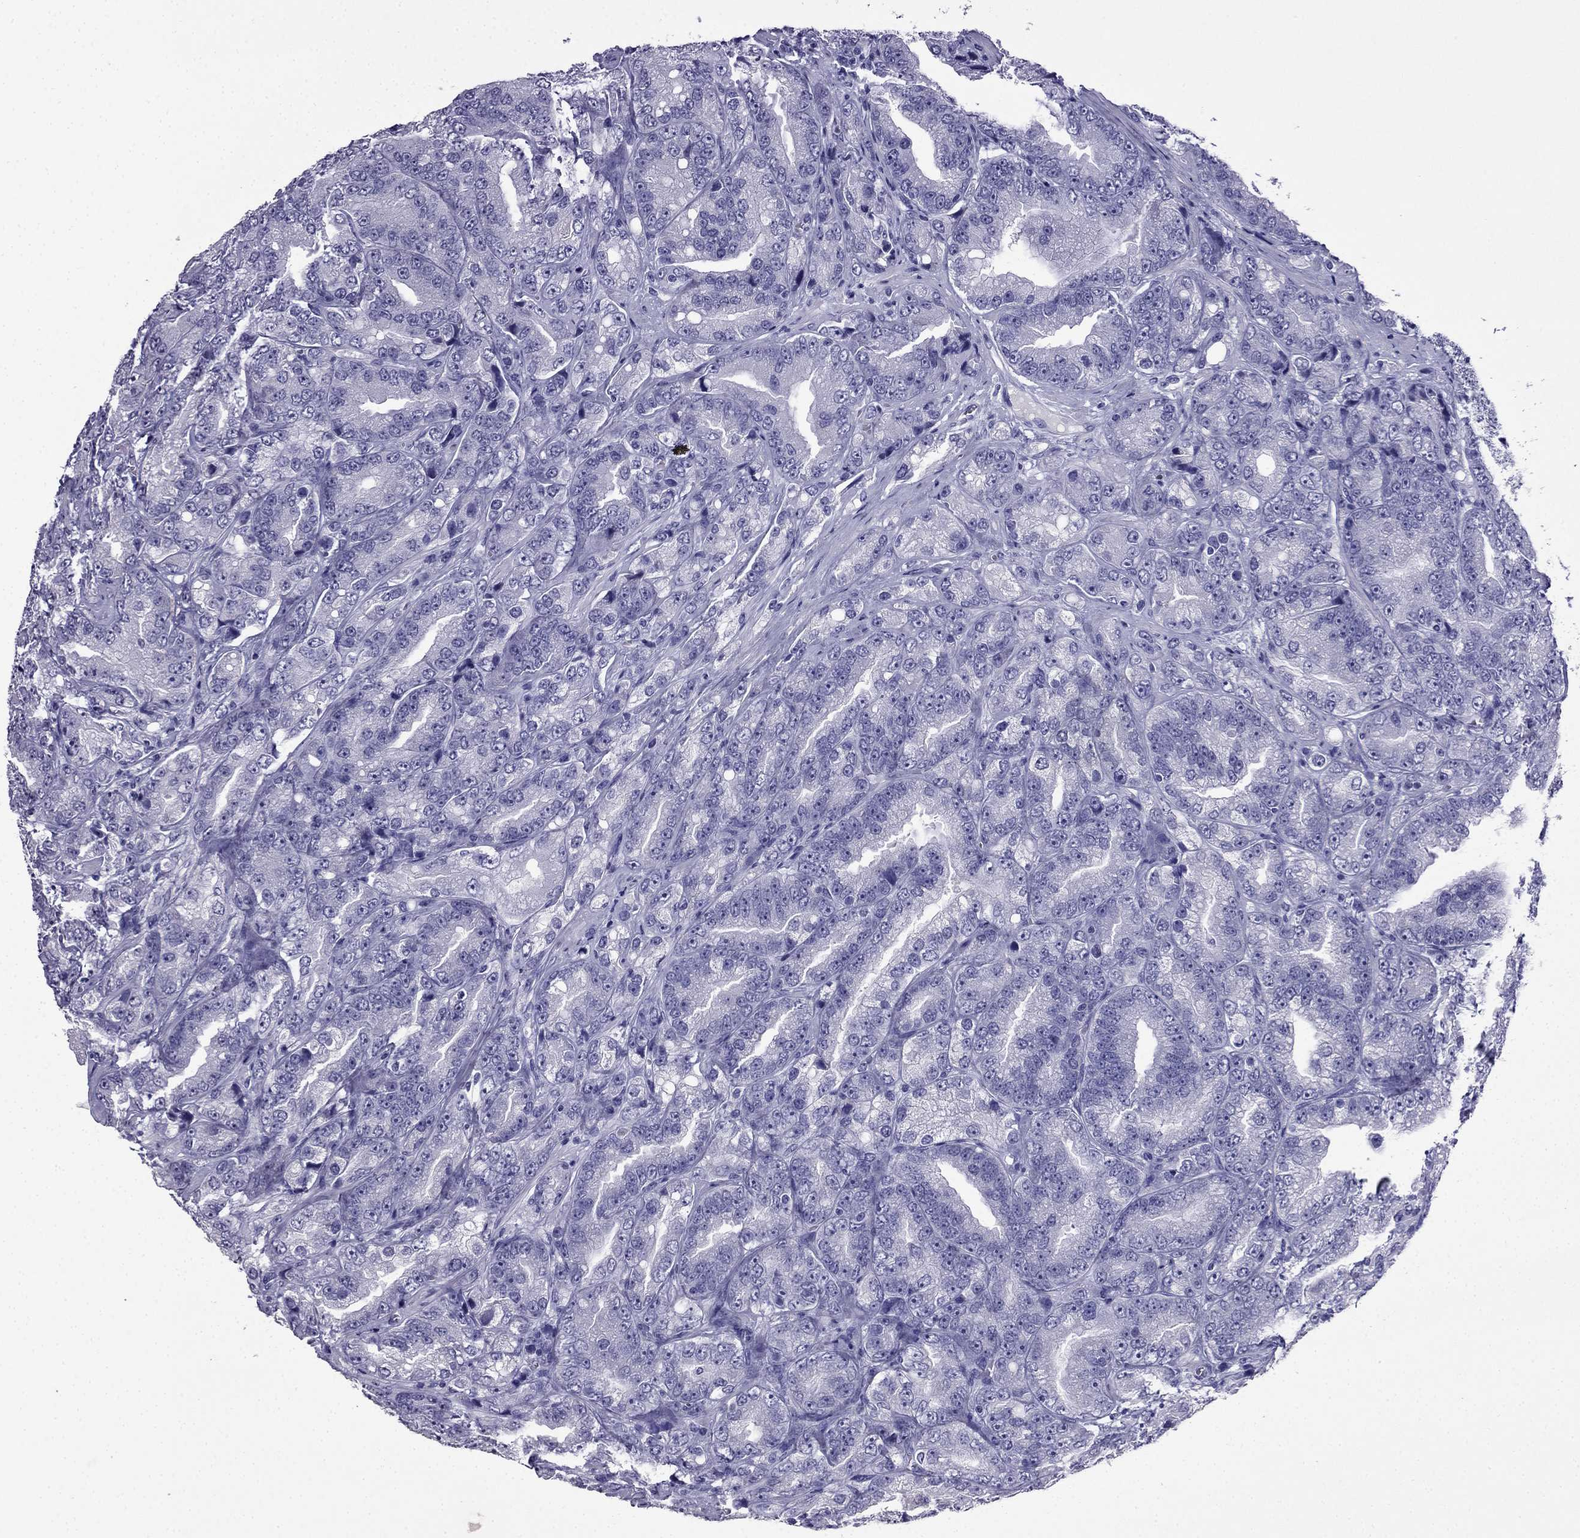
{"staining": {"intensity": "negative", "quantity": "none", "location": "none"}, "tissue": "prostate cancer", "cell_type": "Tumor cells", "image_type": "cancer", "snomed": [{"axis": "morphology", "description": "Adenocarcinoma, NOS"}, {"axis": "topography", "description": "Prostate"}], "caption": "Adenocarcinoma (prostate) was stained to show a protein in brown. There is no significant expression in tumor cells. (Immunohistochemistry, brightfield microscopy, high magnification).", "gene": "CDHR4", "patient": {"sex": "male", "age": 63}}